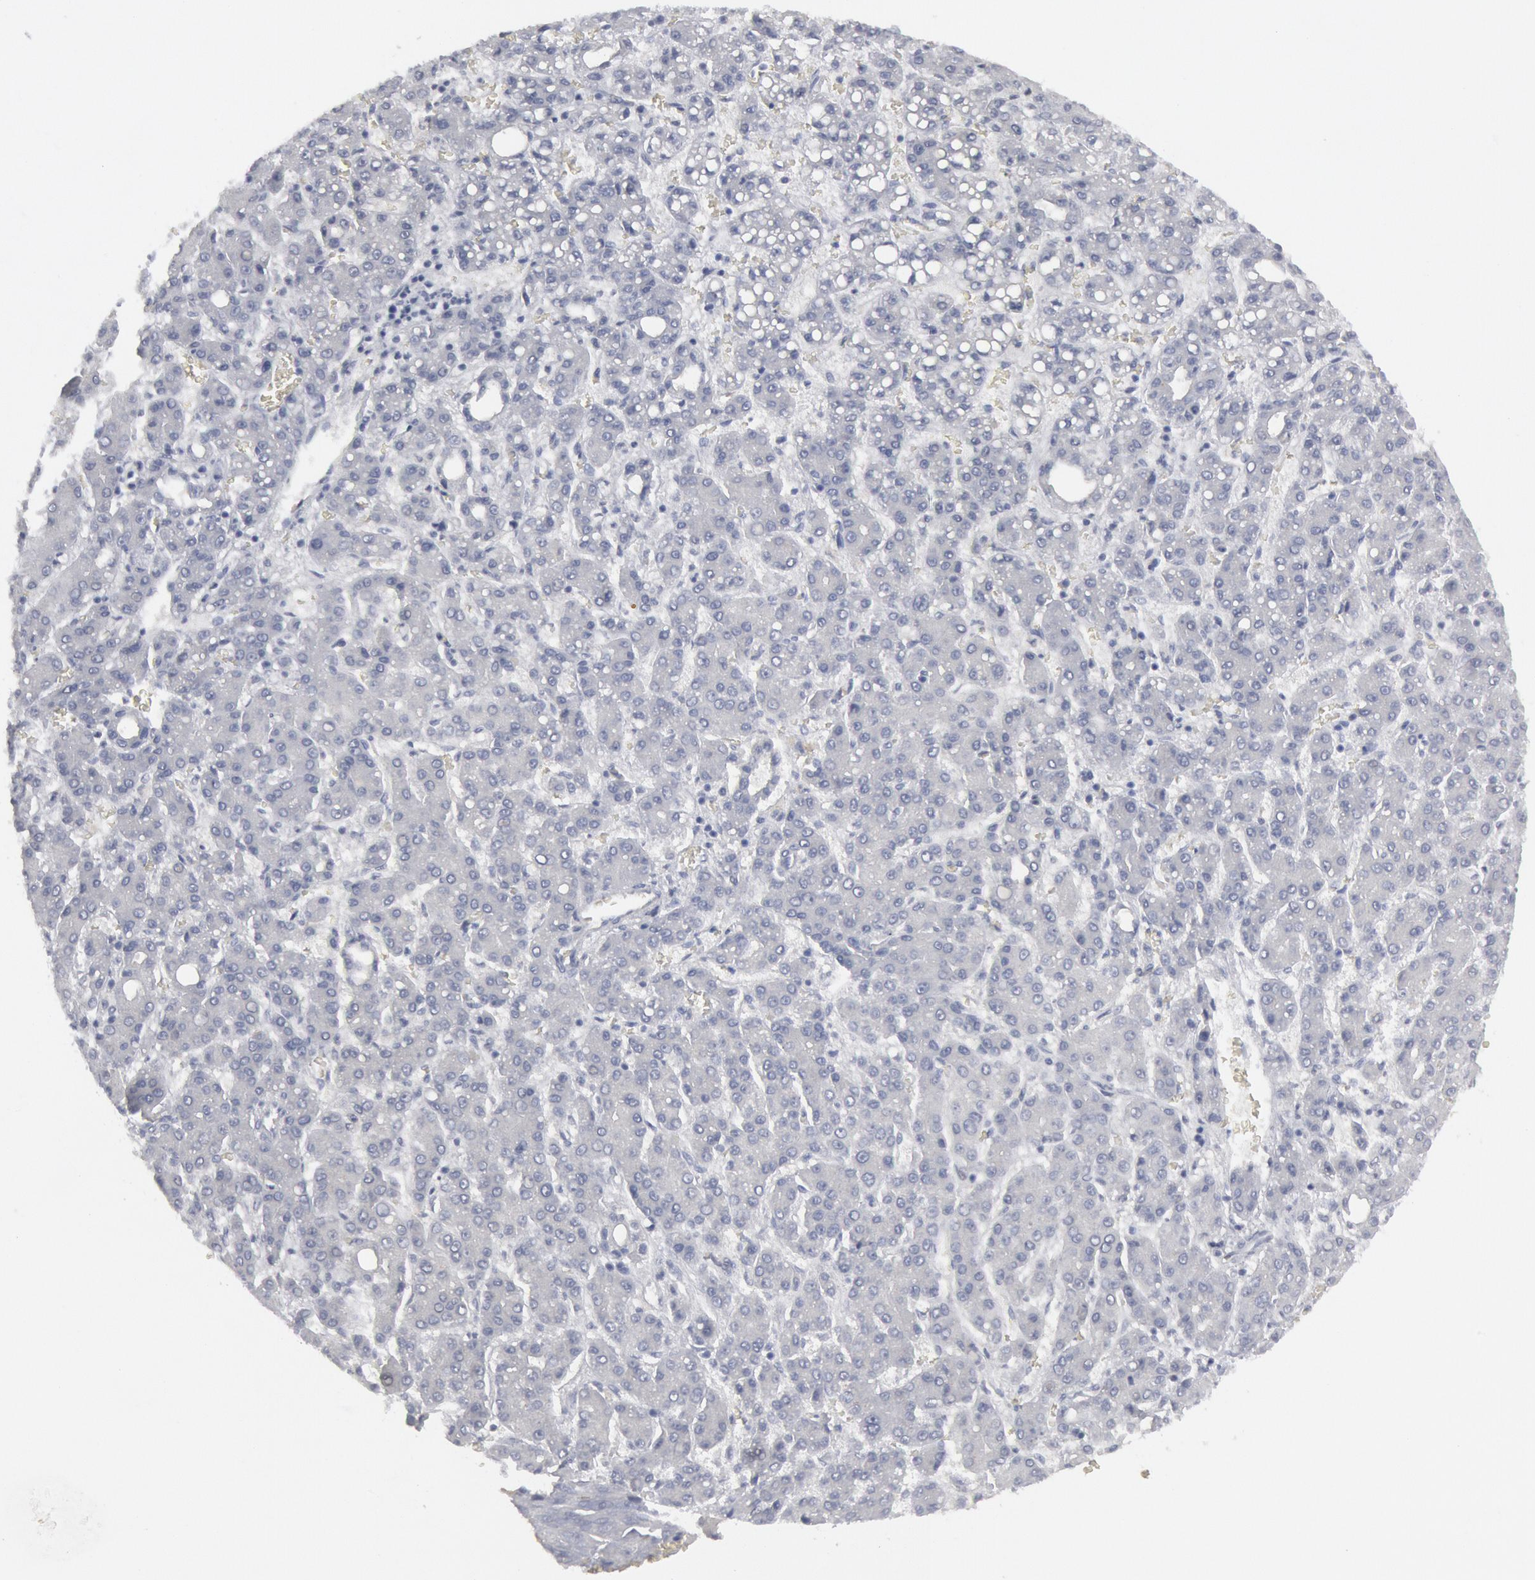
{"staining": {"intensity": "negative", "quantity": "none", "location": "none"}, "tissue": "liver cancer", "cell_type": "Tumor cells", "image_type": "cancer", "snomed": [{"axis": "morphology", "description": "Carcinoma, Hepatocellular, NOS"}, {"axis": "topography", "description": "Liver"}], "caption": "Liver cancer (hepatocellular carcinoma) was stained to show a protein in brown. There is no significant staining in tumor cells. (Brightfield microscopy of DAB immunohistochemistry (IHC) at high magnification).", "gene": "DMC1", "patient": {"sex": "male", "age": 69}}